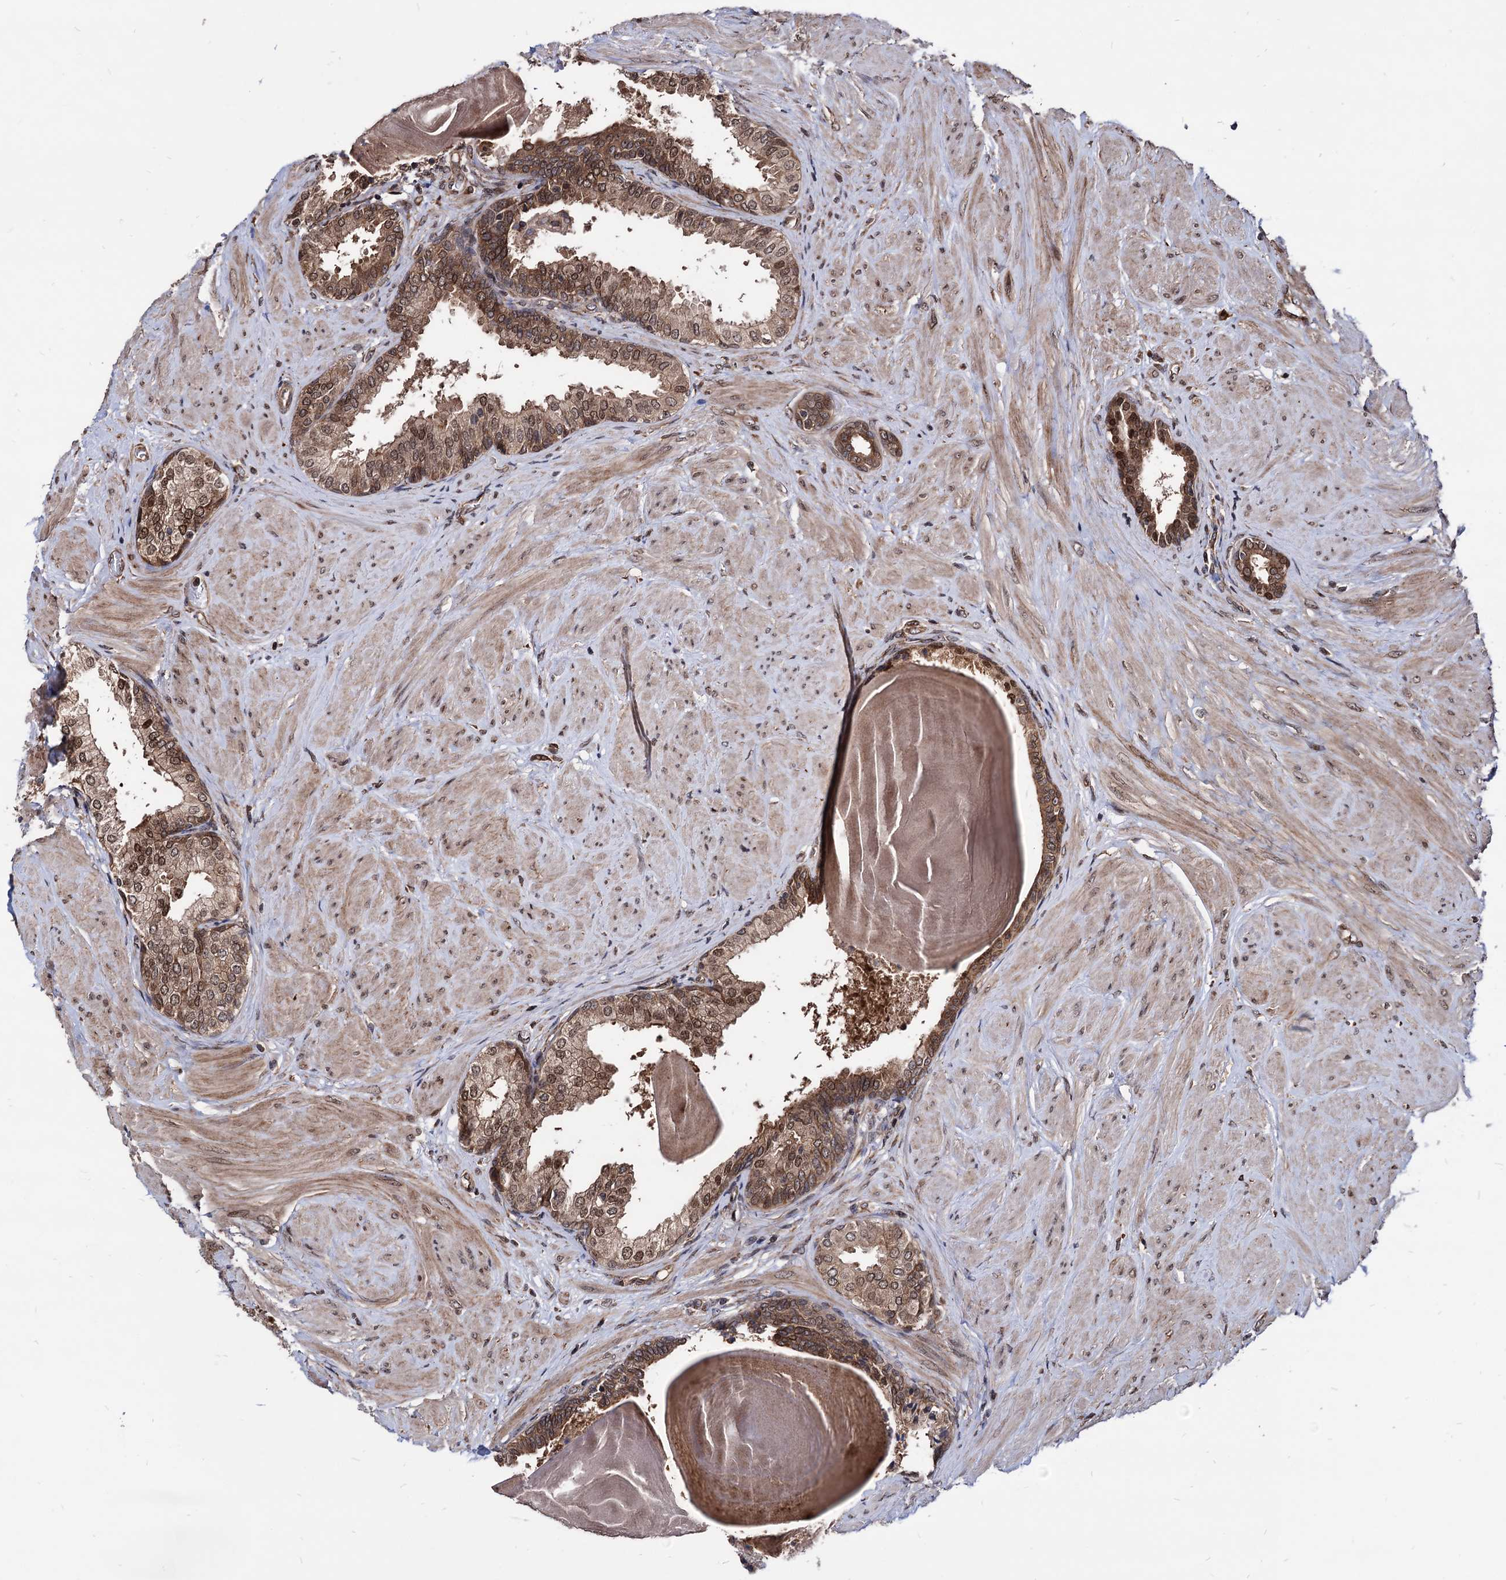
{"staining": {"intensity": "strong", "quantity": ">75%", "location": "cytoplasmic/membranous,nuclear"}, "tissue": "prostate", "cell_type": "Glandular cells", "image_type": "normal", "snomed": [{"axis": "morphology", "description": "Normal tissue, NOS"}, {"axis": "topography", "description": "Prostate"}], "caption": "Protein staining of unremarkable prostate demonstrates strong cytoplasmic/membranous,nuclear expression in about >75% of glandular cells.", "gene": "ANKRD12", "patient": {"sex": "male", "age": 48}}